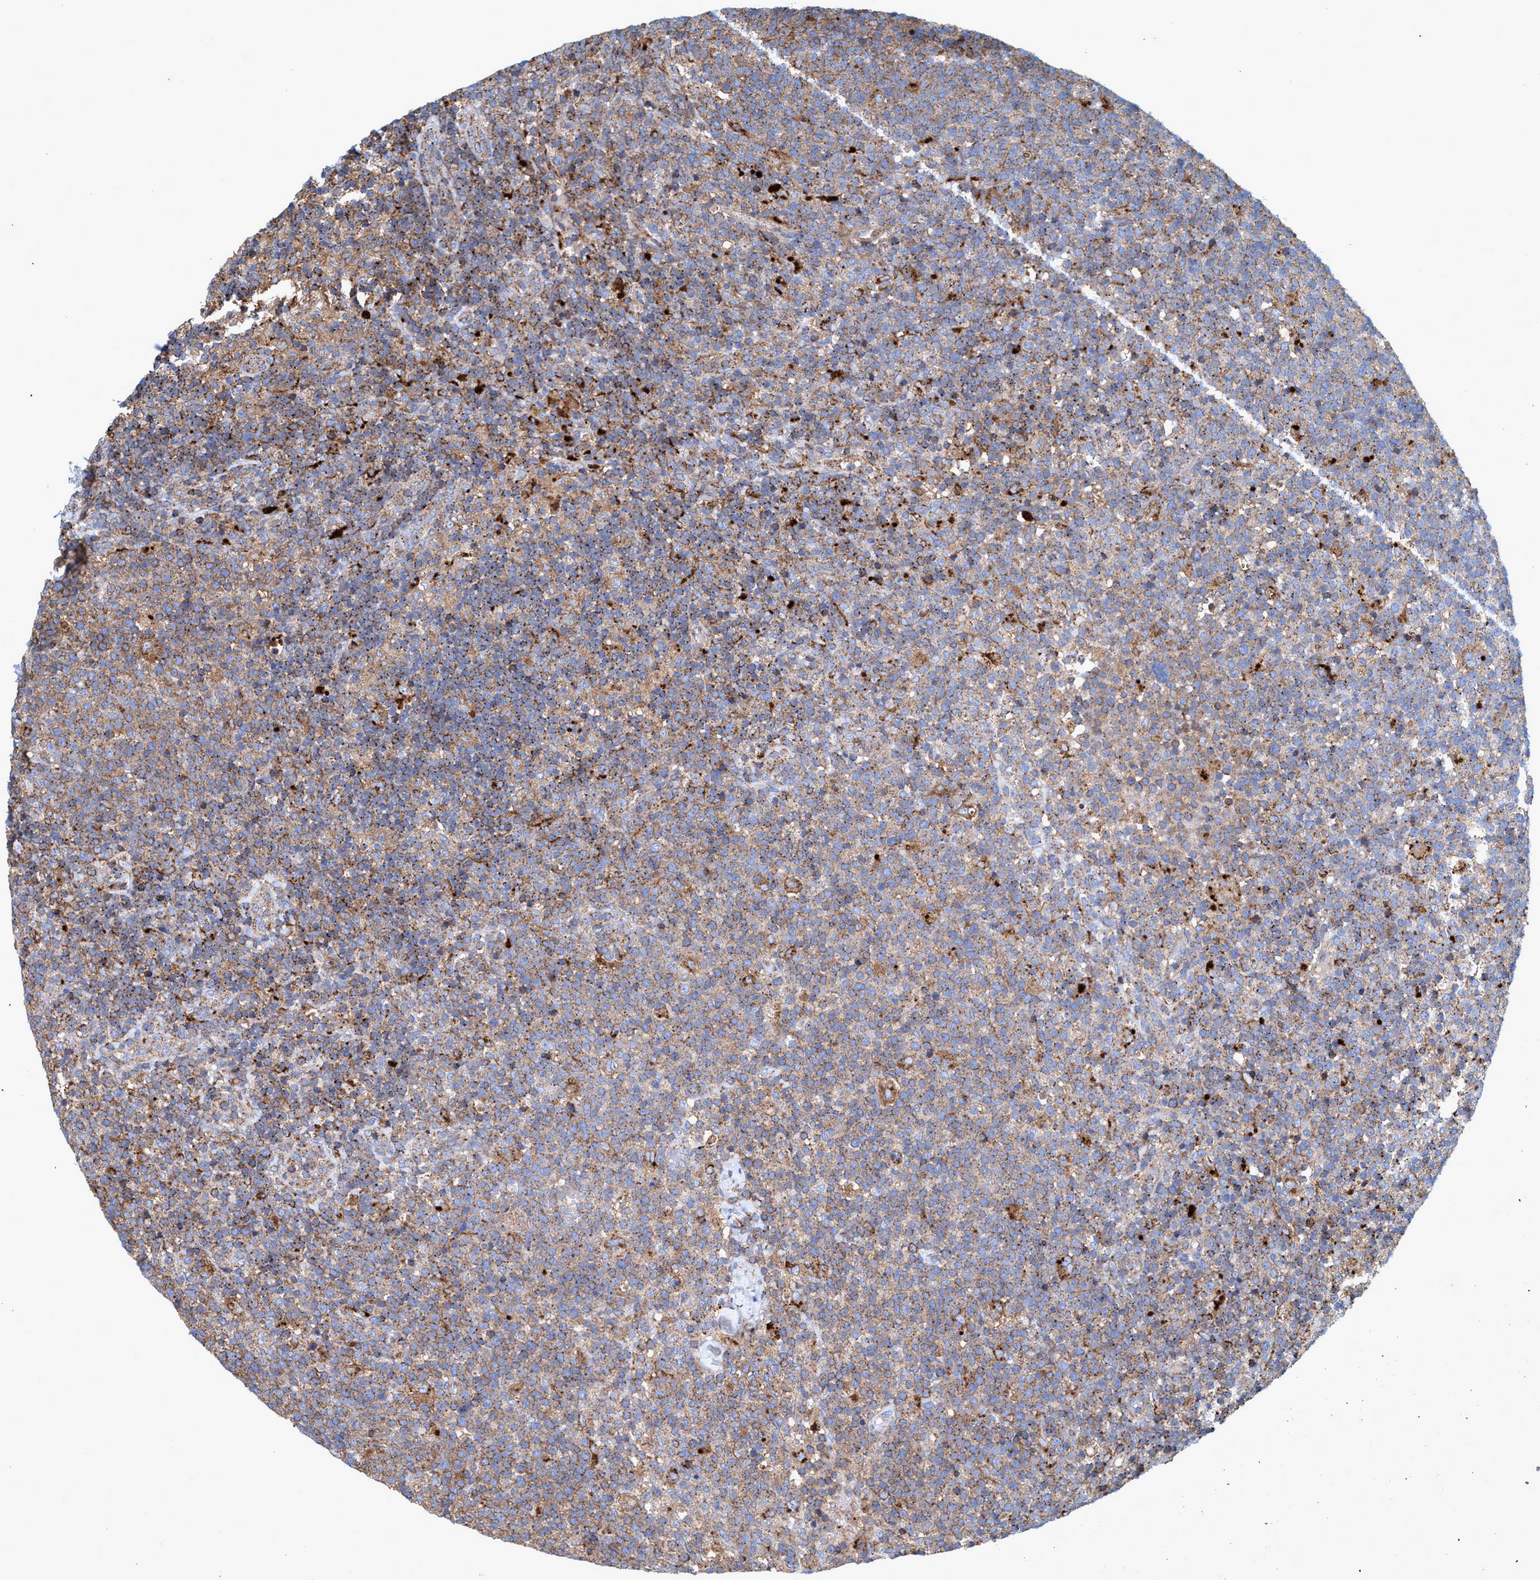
{"staining": {"intensity": "moderate", "quantity": ">75%", "location": "cytoplasmic/membranous"}, "tissue": "lymphoma", "cell_type": "Tumor cells", "image_type": "cancer", "snomed": [{"axis": "morphology", "description": "Malignant lymphoma, non-Hodgkin's type, High grade"}, {"axis": "topography", "description": "Lymph node"}], "caption": "High-grade malignant lymphoma, non-Hodgkin's type stained with a protein marker demonstrates moderate staining in tumor cells.", "gene": "TRIM65", "patient": {"sex": "male", "age": 61}}